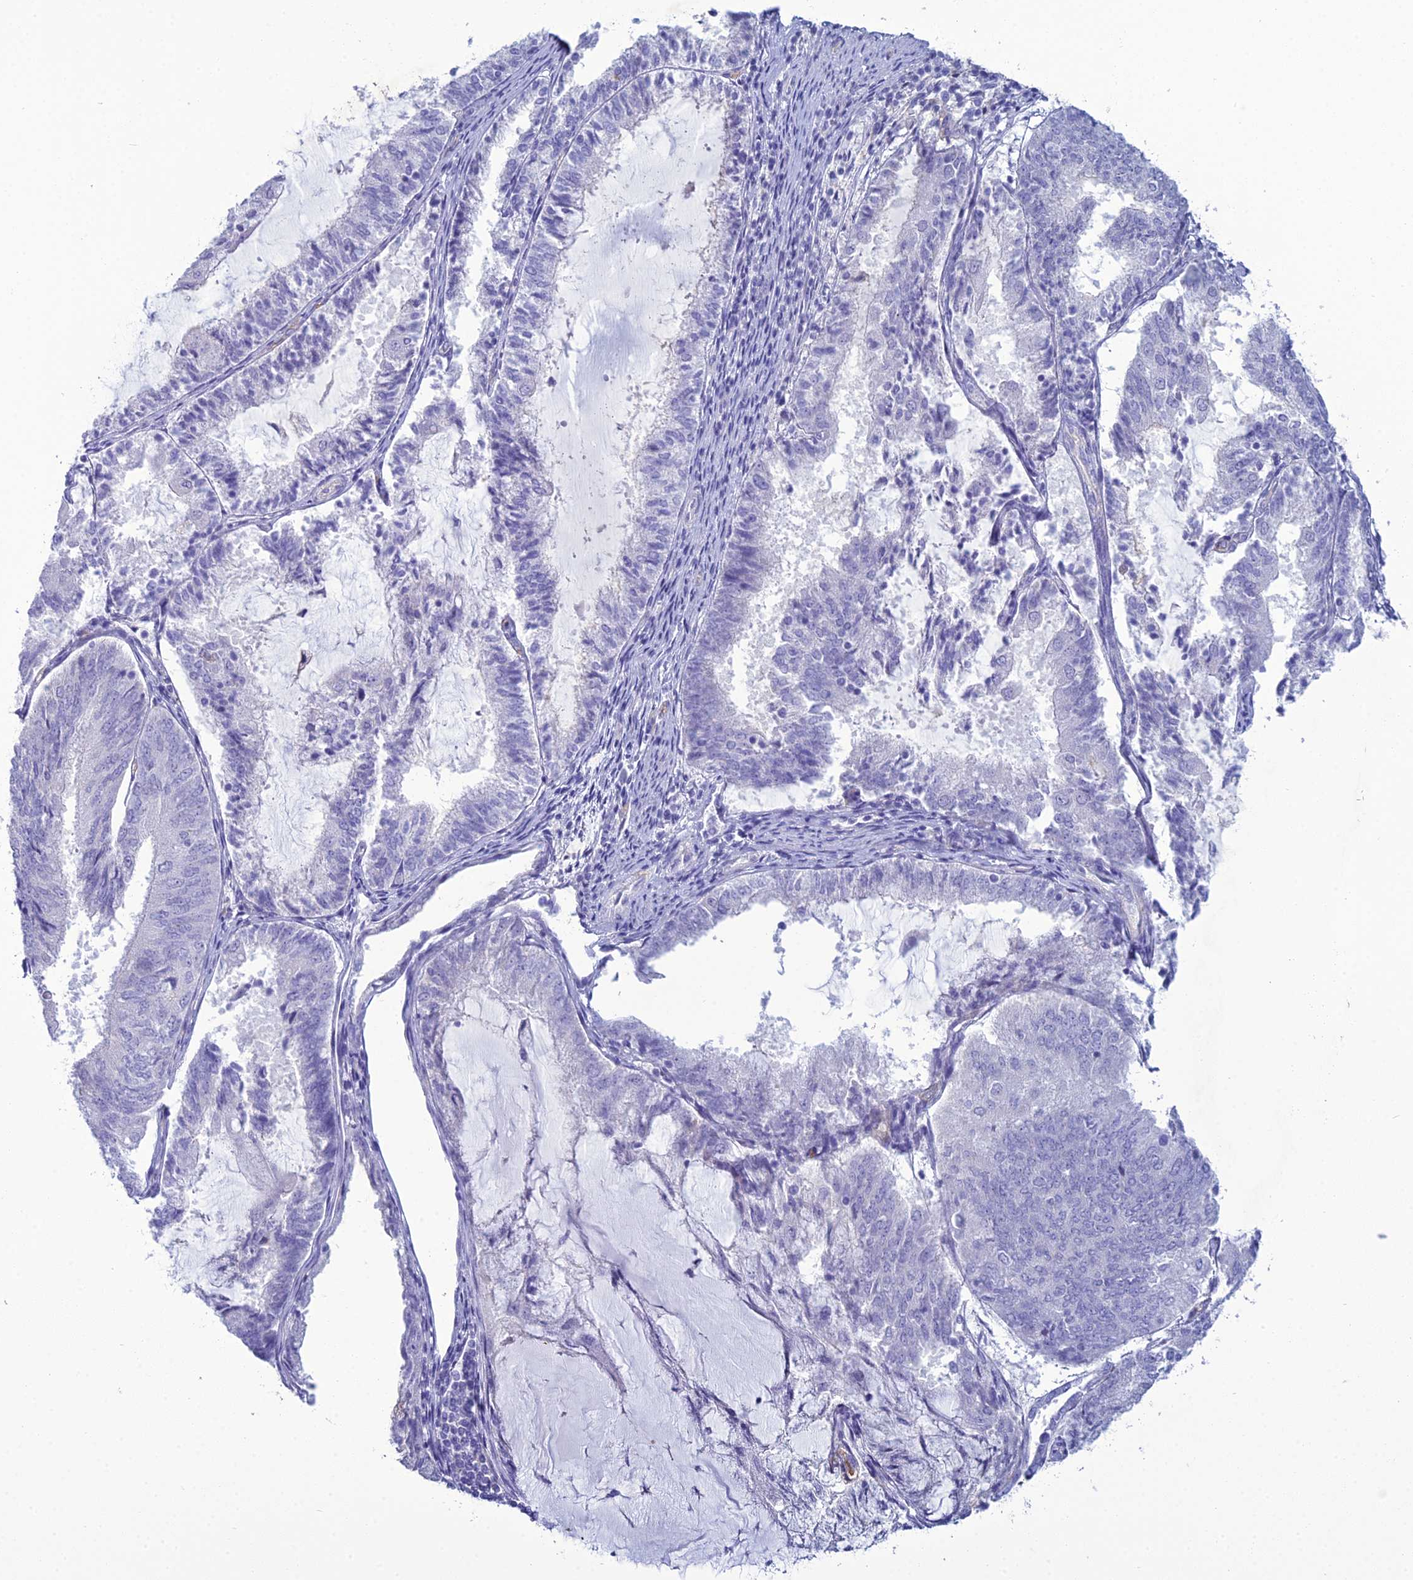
{"staining": {"intensity": "negative", "quantity": "none", "location": "none"}, "tissue": "endometrial cancer", "cell_type": "Tumor cells", "image_type": "cancer", "snomed": [{"axis": "morphology", "description": "Adenocarcinoma, NOS"}, {"axis": "topography", "description": "Endometrium"}], "caption": "This is an immunohistochemistry (IHC) photomicrograph of human adenocarcinoma (endometrial). There is no expression in tumor cells.", "gene": "ACE", "patient": {"sex": "female", "age": 81}}